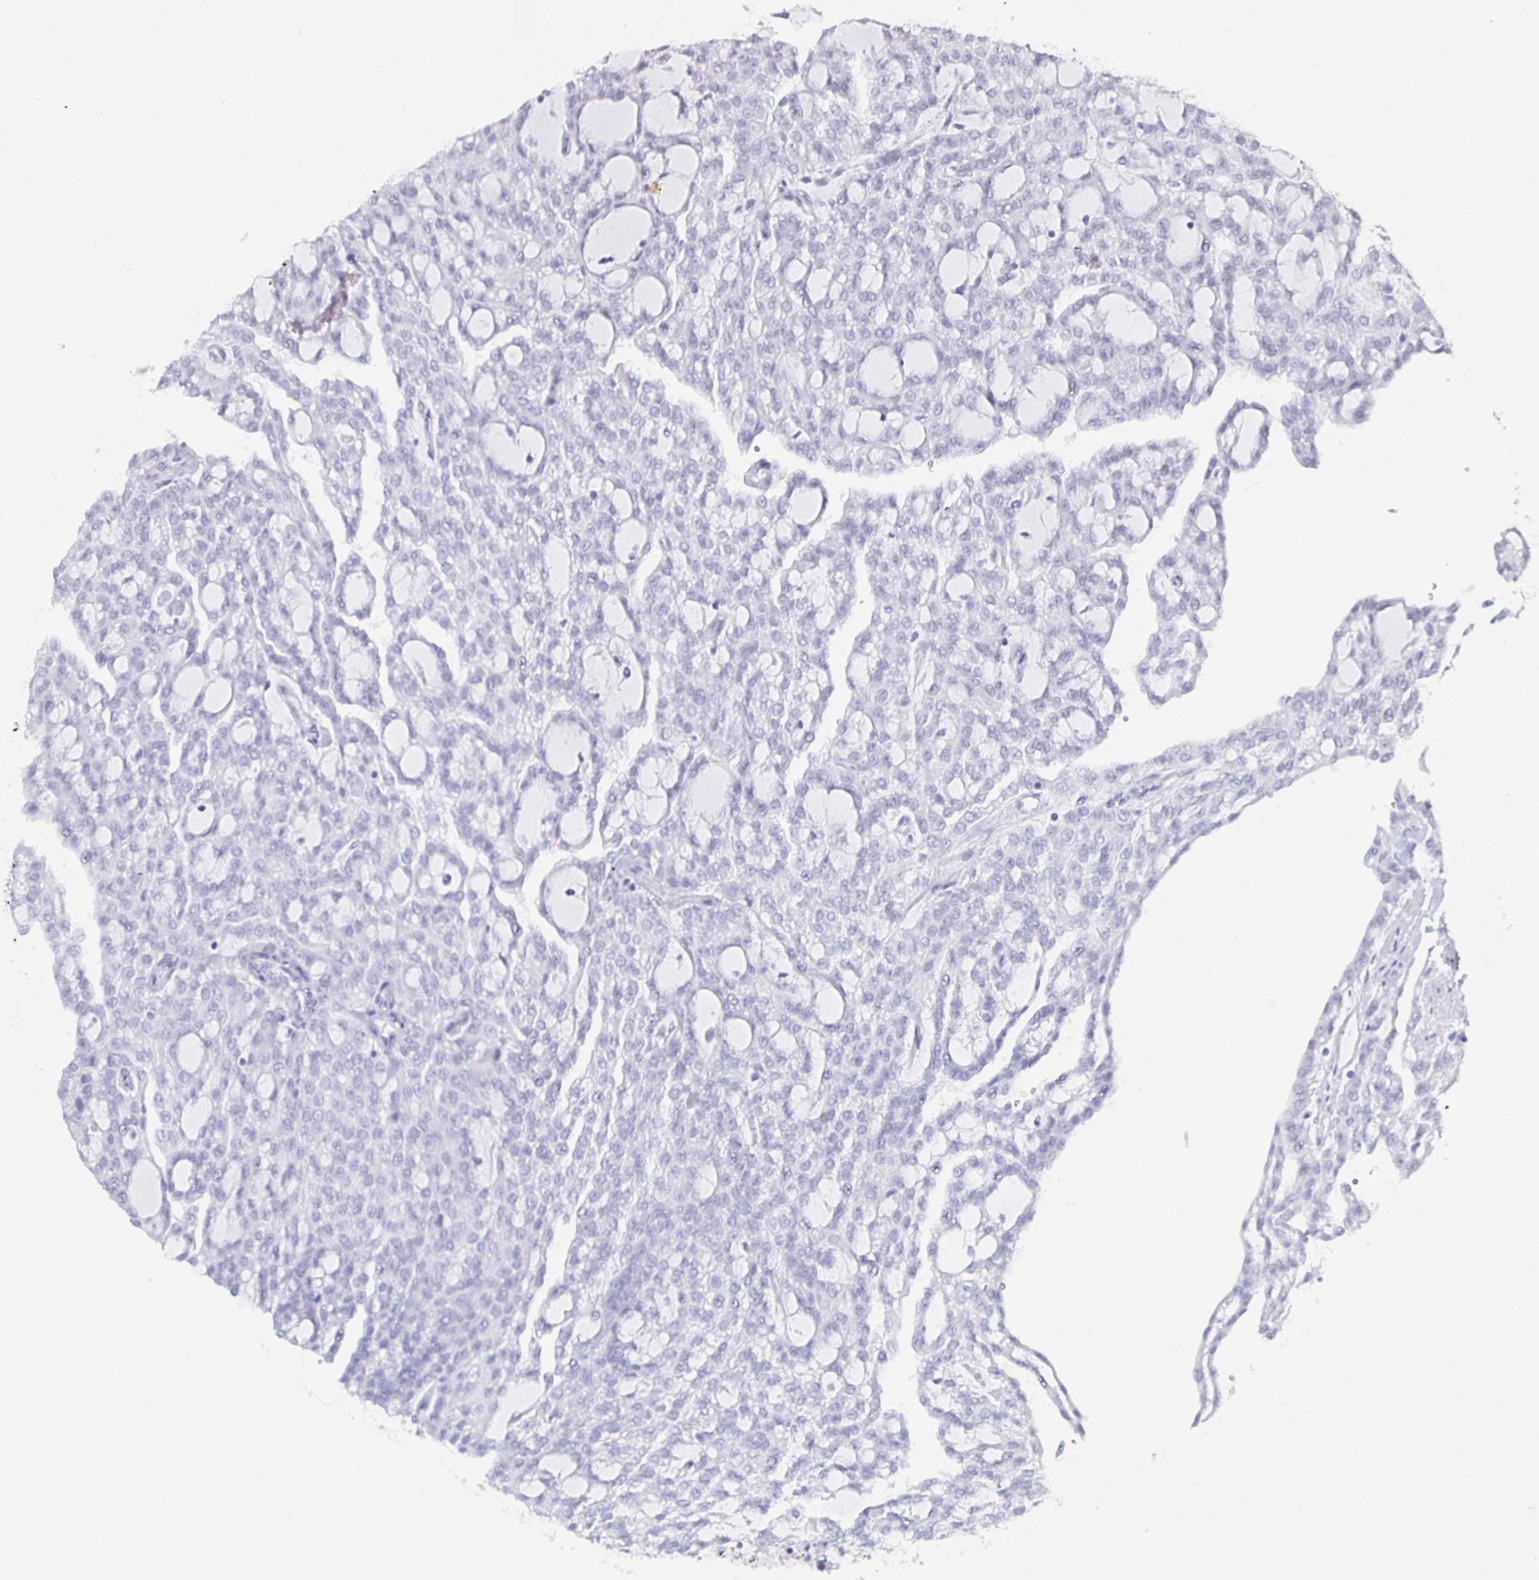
{"staining": {"intensity": "negative", "quantity": "none", "location": "none"}, "tissue": "renal cancer", "cell_type": "Tumor cells", "image_type": "cancer", "snomed": [{"axis": "morphology", "description": "Adenocarcinoma, NOS"}, {"axis": "topography", "description": "Kidney"}], "caption": "DAB (3,3'-diaminobenzidine) immunohistochemical staining of human renal cancer (adenocarcinoma) displays no significant expression in tumor cells.", "gene": "KRT4", "patient": {"sex": "male", "age": 63}}